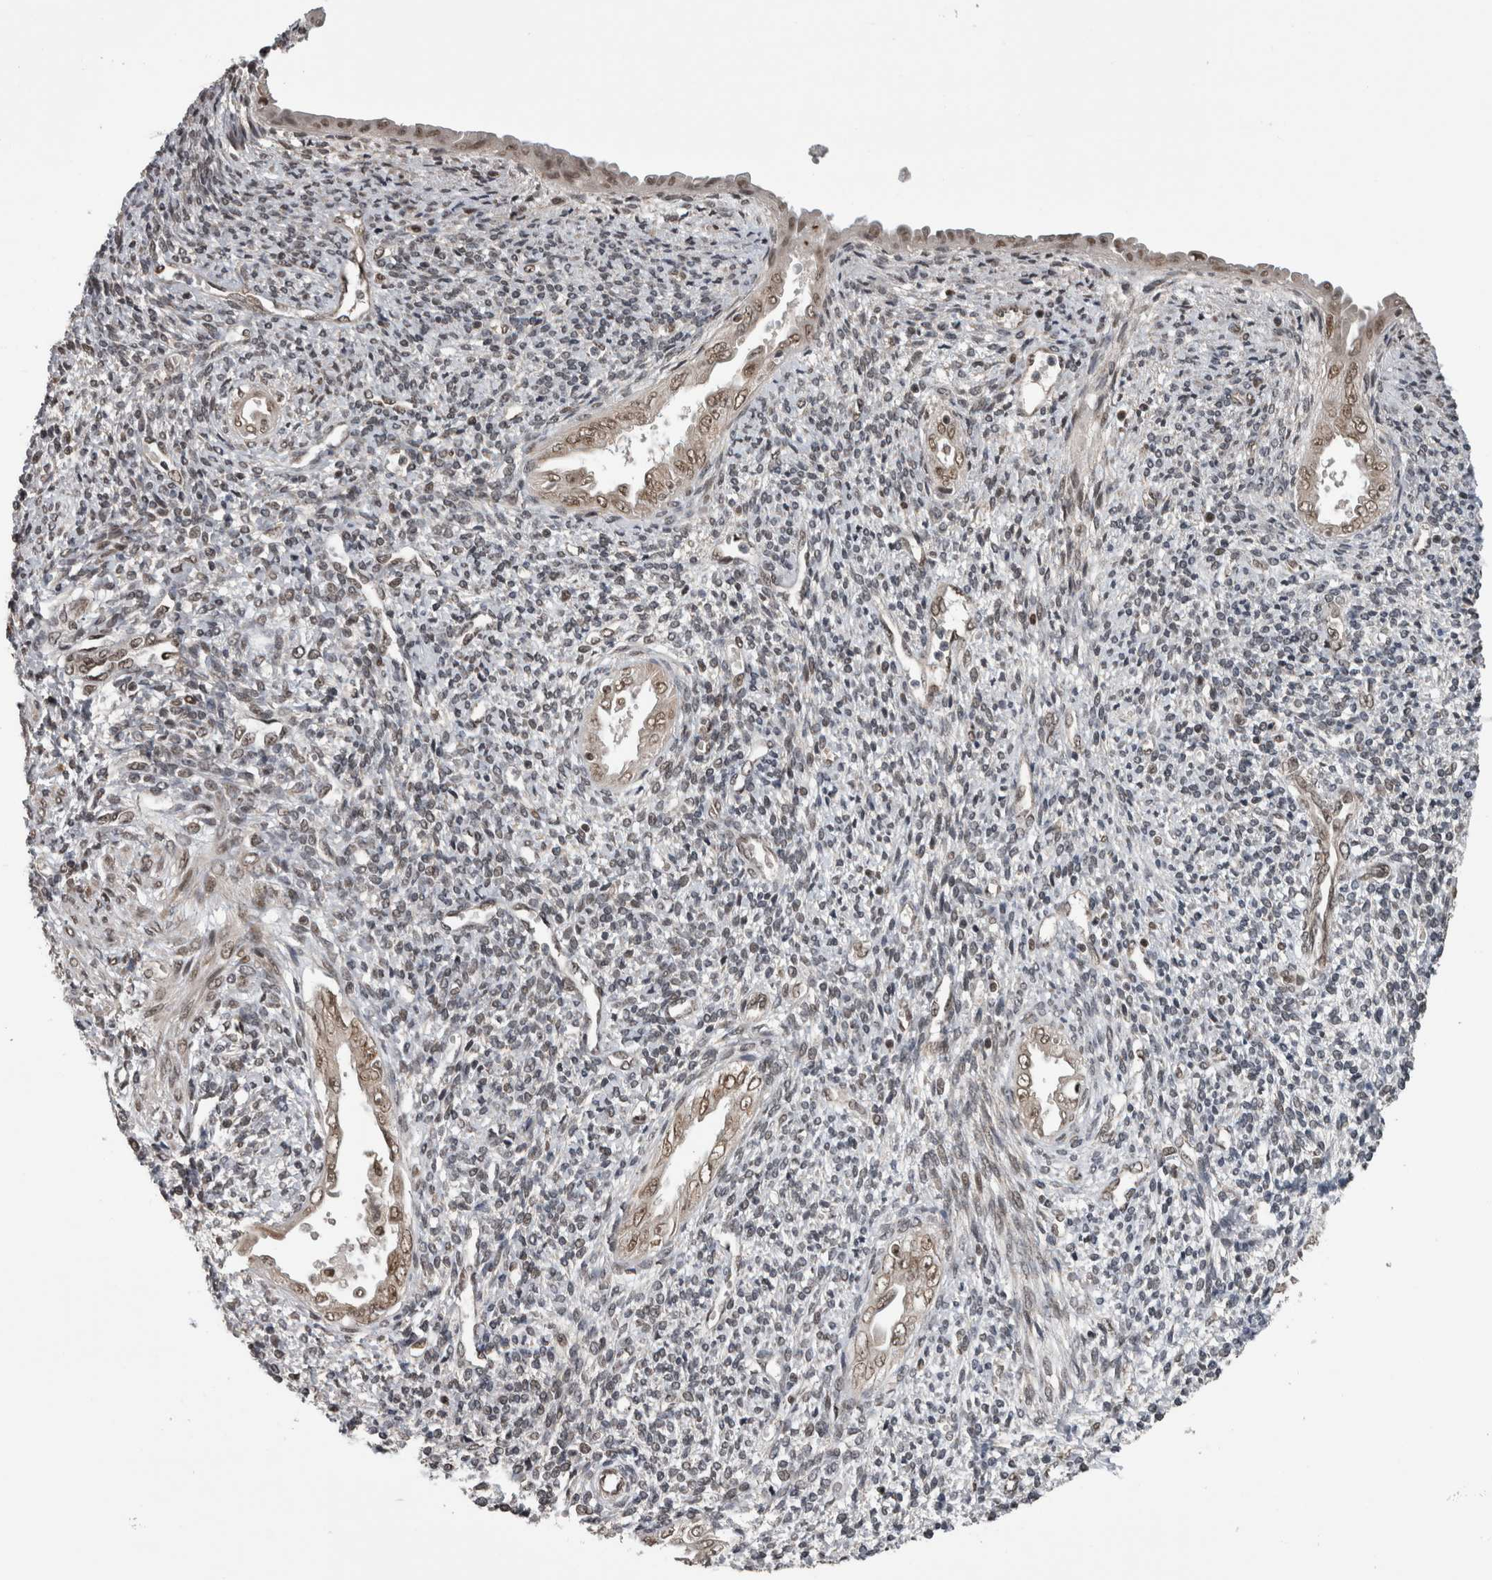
{"staining": {"intensity": "moderate", "quantity": "<25%", "location": "nuclear"}, "tissue": "endometrium", "cell_type": "Cells in endometrial stroma", "image_type": "normal", "snomed": [{"axis": "morphology", "description": "Normal tissue, NOS"}, {"axis": "topography", "description": "Endometrium"}], "caption": "This image reveals unremarkable endometrium stained with IHC to label a protein in brown. The nuclear of cells in endometrial stroma show moderate positivity for the protein. Nuclei are counter-stained blue.", "gene": "CPSF2", "patient": {"sex": "female", "age": 66}}